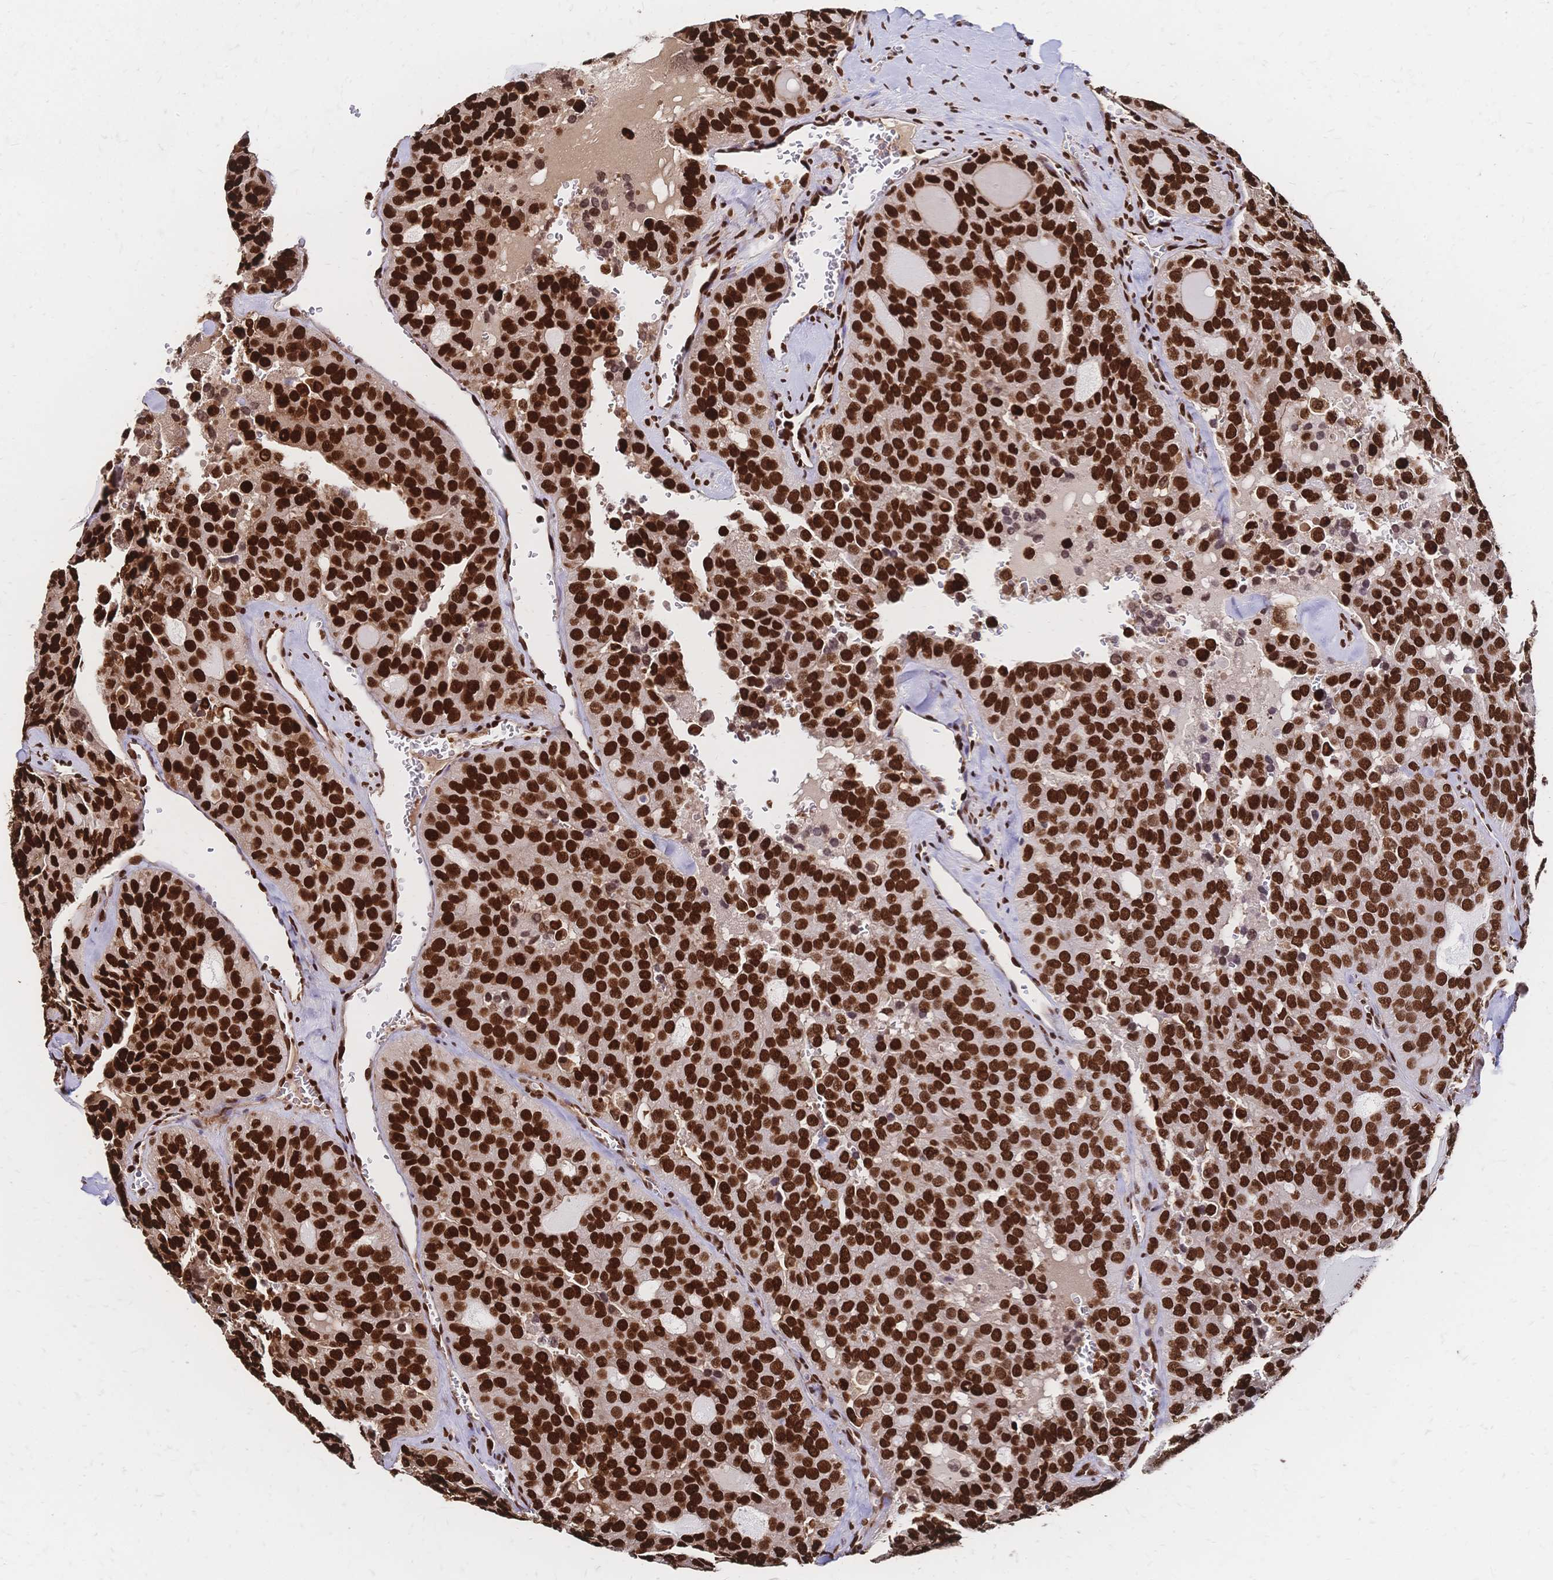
{"staining": {"intensity": "strong", "quantity": ">75%", "location": "nuclear"}, "tissue": "thyroid cancer", "cell_type": "Tumor cells", "image_type": "cancer", "snomed": [{"axis": "morphology", "description": "Follicular adenoma carcinoma, NOS"}, {"axis": "topography", "description": "Thyroid gland"}], "caption": "Thyroid cancer tissue displays strong nuclear expression in about >75% of tumor cells, visualized by immunohistochemistry. (brown staining indicates protein expression, while blue staining denotes nuclei).", "gene": "HDGF", "patient": {"sex": "male", "age": 75}}